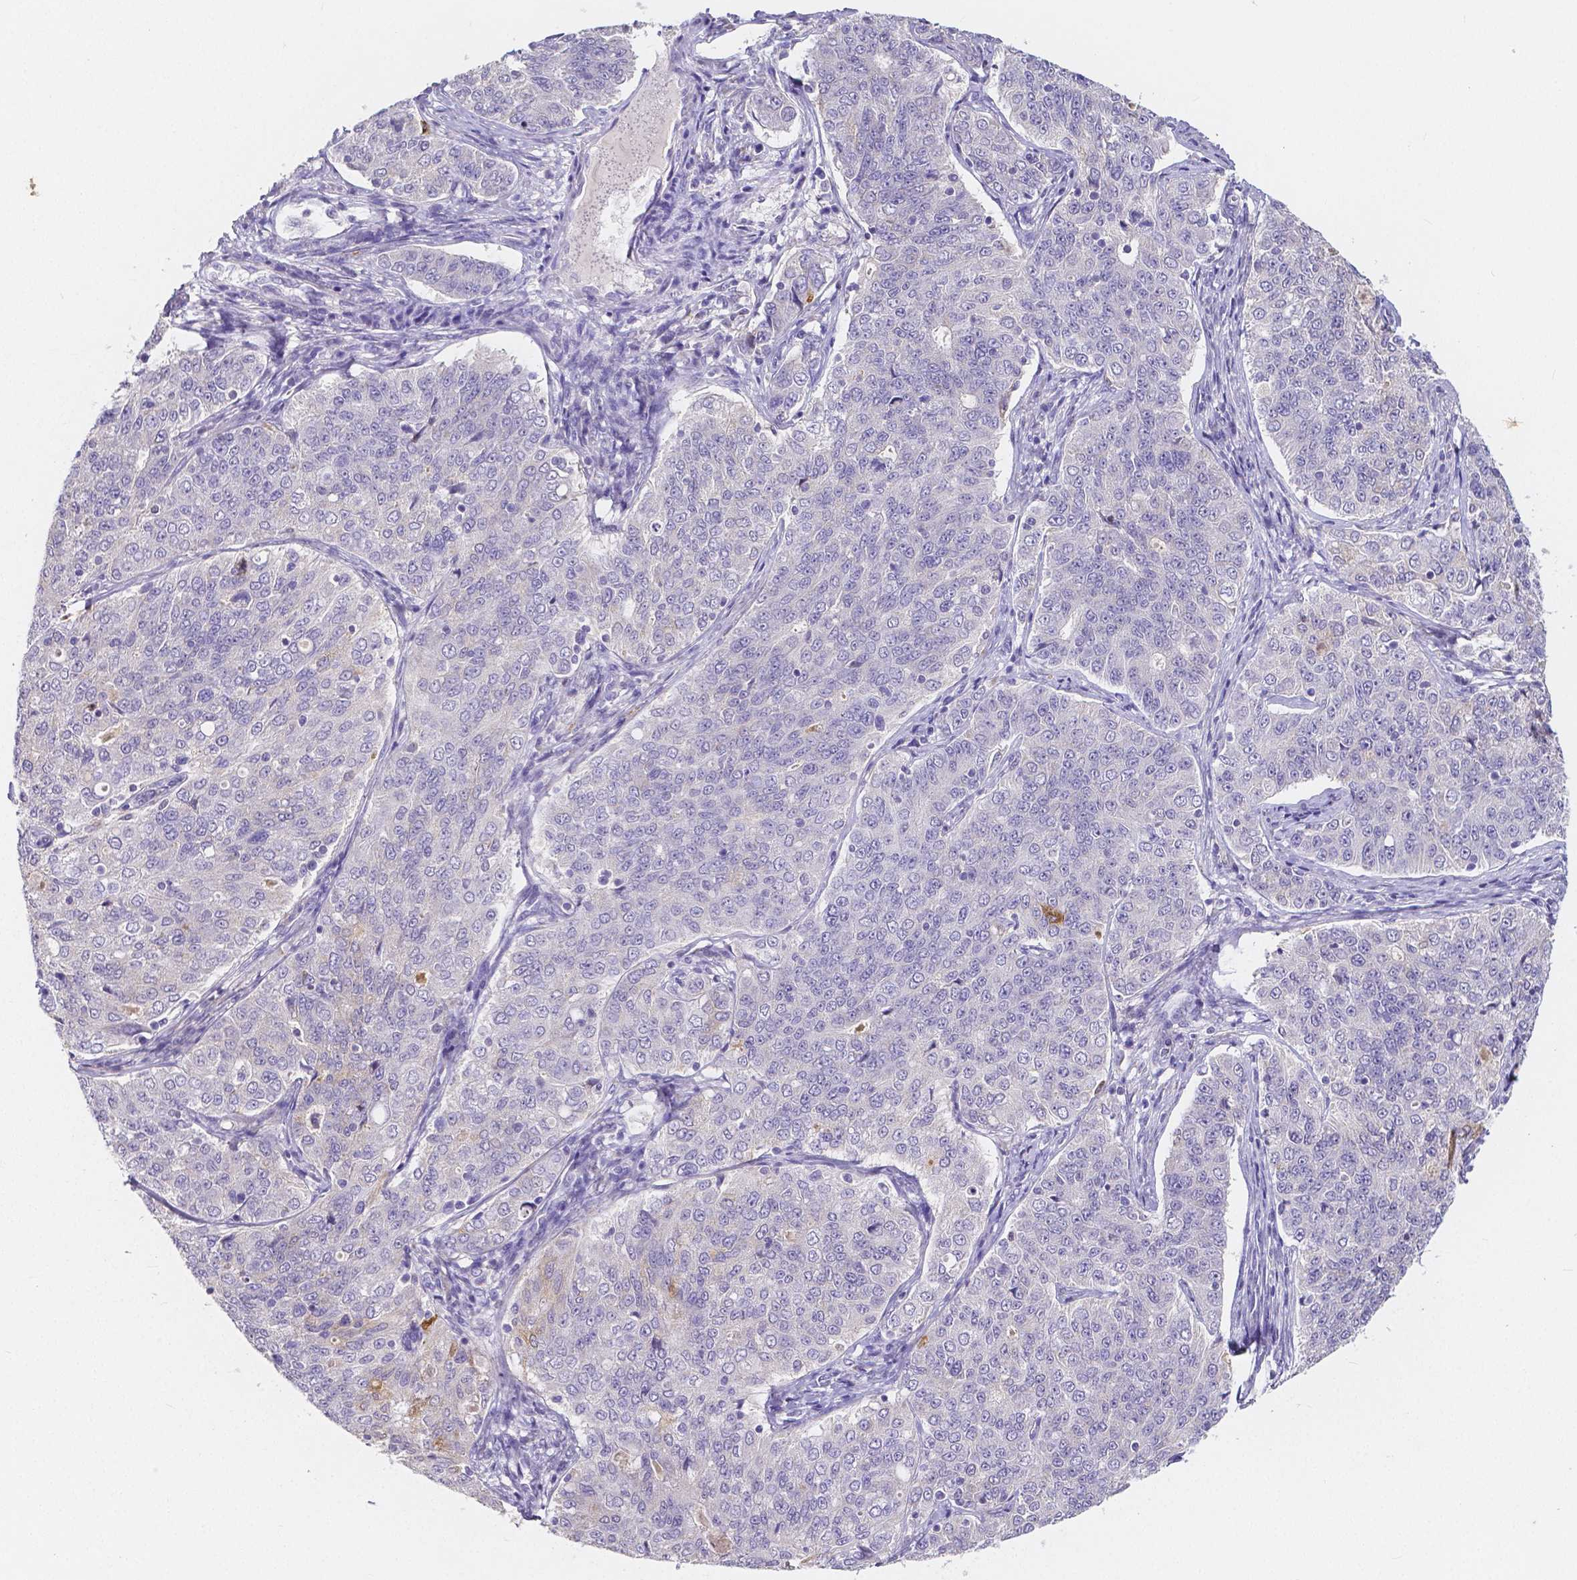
{"staining": {"intensity": "negative", "quantity": "none", "location": "none"}, "tissue": "endometrial cancer", "cell_type": "Tumor cells", "image_type": "cancer", "snomed": [{"axis": "morphology", "description": "Adenocarcinoma, NOS"}, {"axis": "topography", "description": "Endometrium"}], "caption": "There is no significant expression in tumor cells of endometrial cancer (adenocarcinoma).", "gene": "ACP5", "patient": {"sex": "female", "age": 43}}